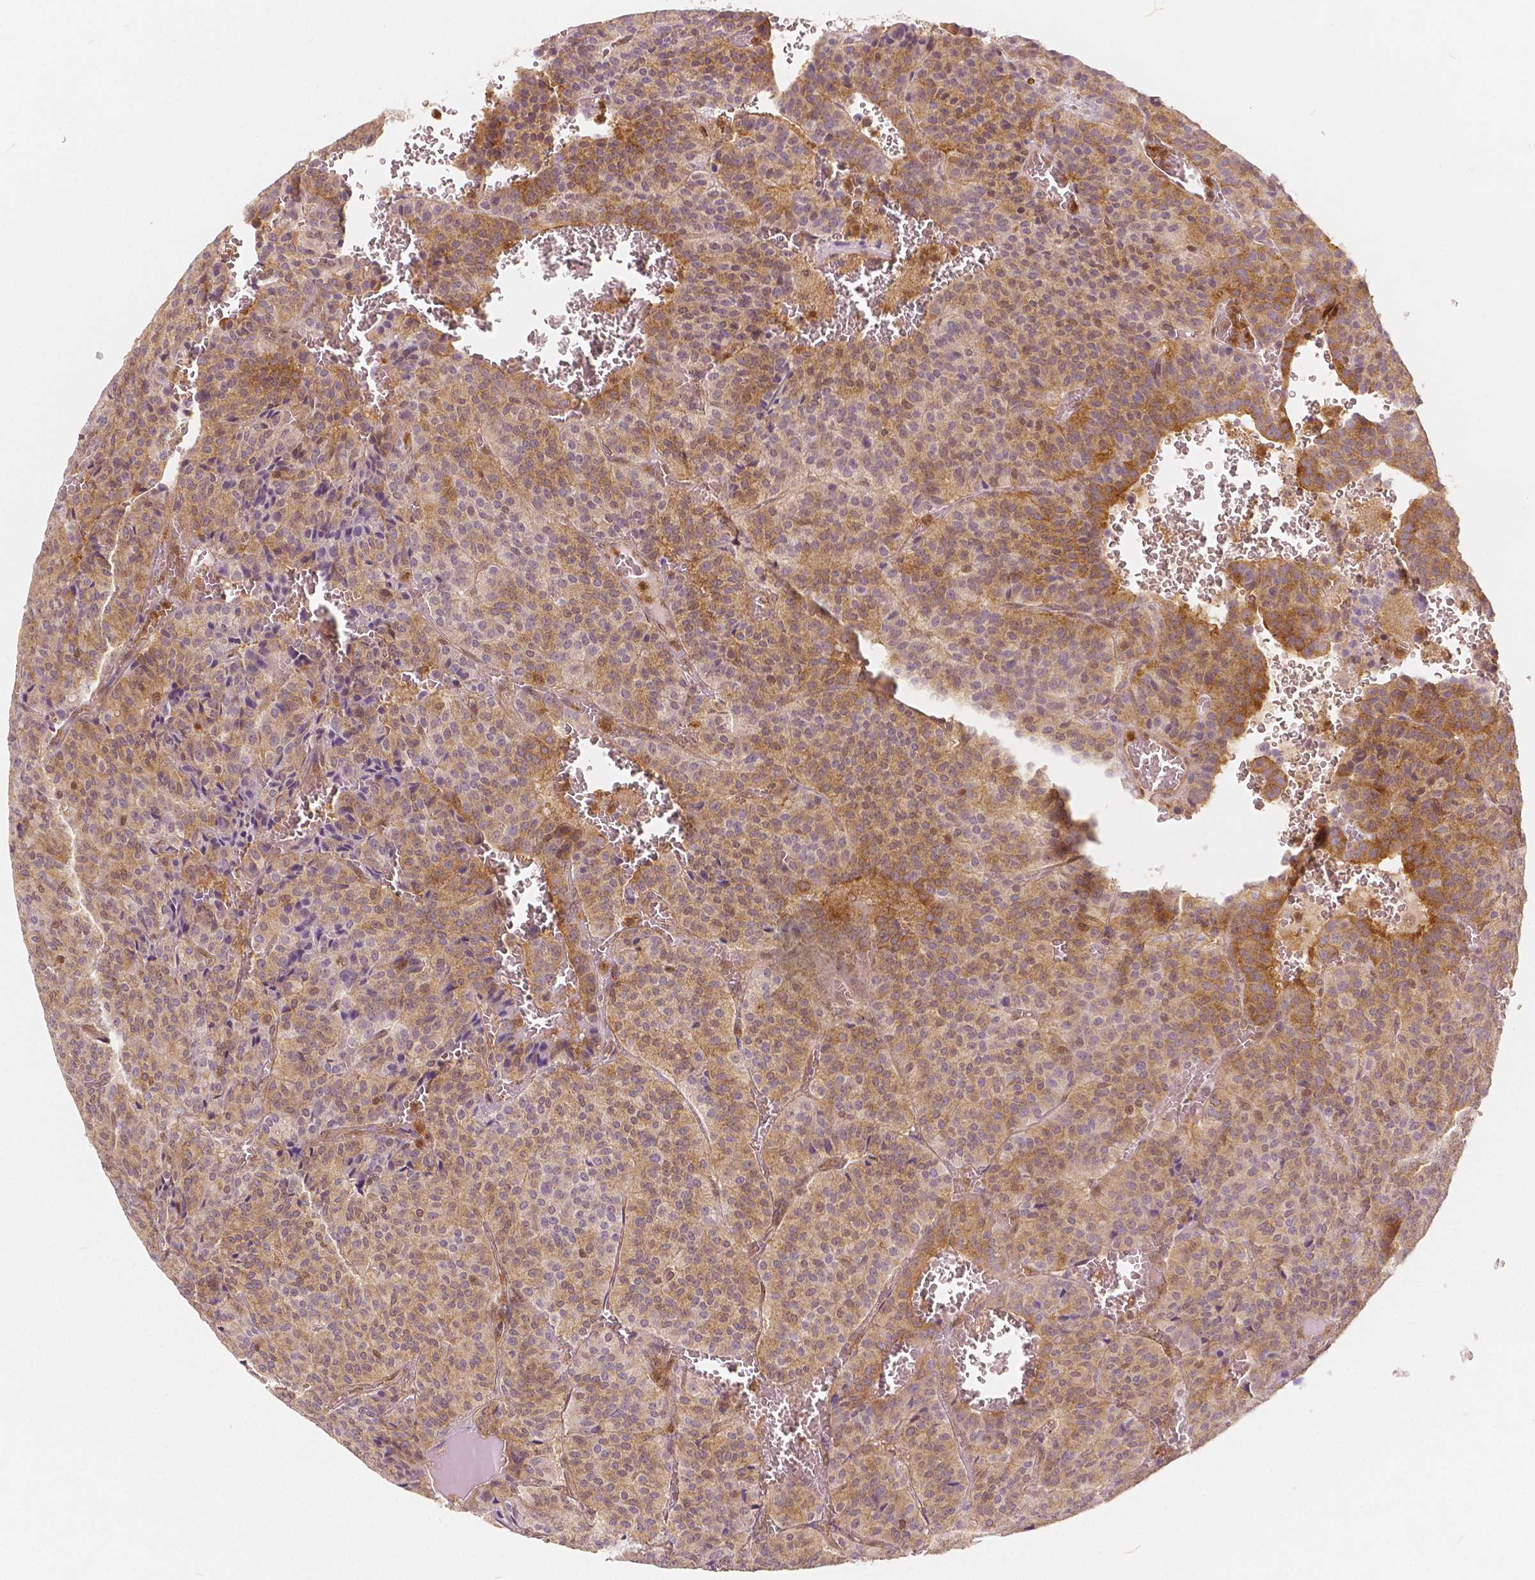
{"staining": {"intensity": "moderate", "quantity": "25%-75%", "location": "cytoplasmic/membranous"}, "tissue": "carcinoid", "cell_type": "Tumor cells", "image_type": "cancer", "snomed": [{"axis": "morphology", "description": "Carcinoid, malignant, NOS"}, {"axis": "topography", "description": "Lung"}], "caption": "This is a histology image of IHC staining of carcinoid, which shows moderate expression in the cytoplasmic/membranous of tumor cells.", "gene": "NAPRT", "patient": {"sex": "male", "age": 70}}